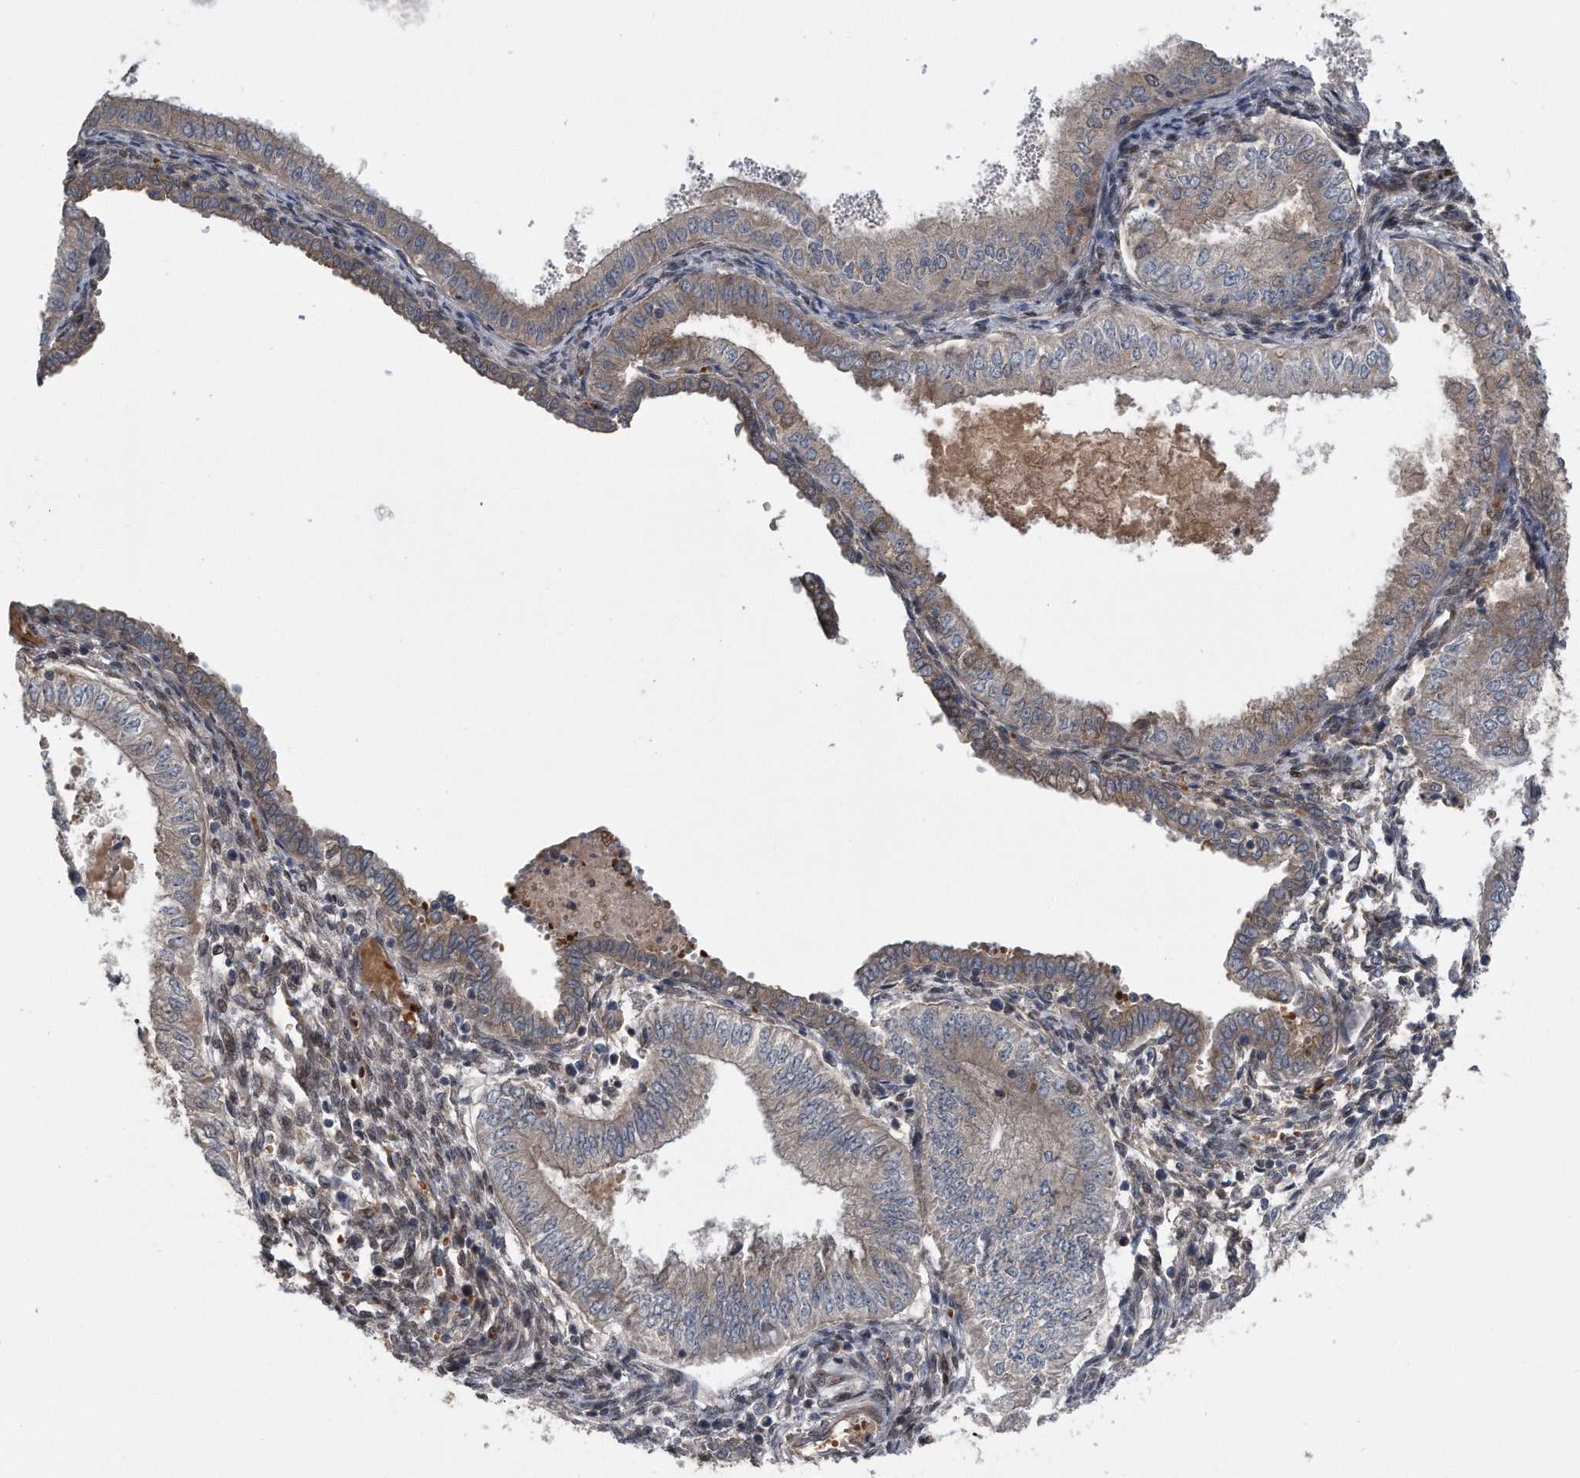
{"staining": {"intensity": "weak", "quantity": "25%-75%", "location": "cytoplasmic/membranous"}, "tissue": "endometrial cancer", "cell_type": "Tumor cells", "image_type": "cancer", "snomed": [{"axis": "morphology", "description": "Normal tissue, NOS"}, {"axis": "morphology", "description": "Adenocarcinoma, NOS"}, {"axis": "topography", "description": "Endometrium"}], "caption": "A micrograph showing weak cytoplasmic/membranous positivity in about 25%-75% of tumor cells in adenocarcinoma (endometrial), as visualized by brown immunohistochemical staining.", "gene": "ZNF79", "patient": {"sex": "female", "age": 53}}